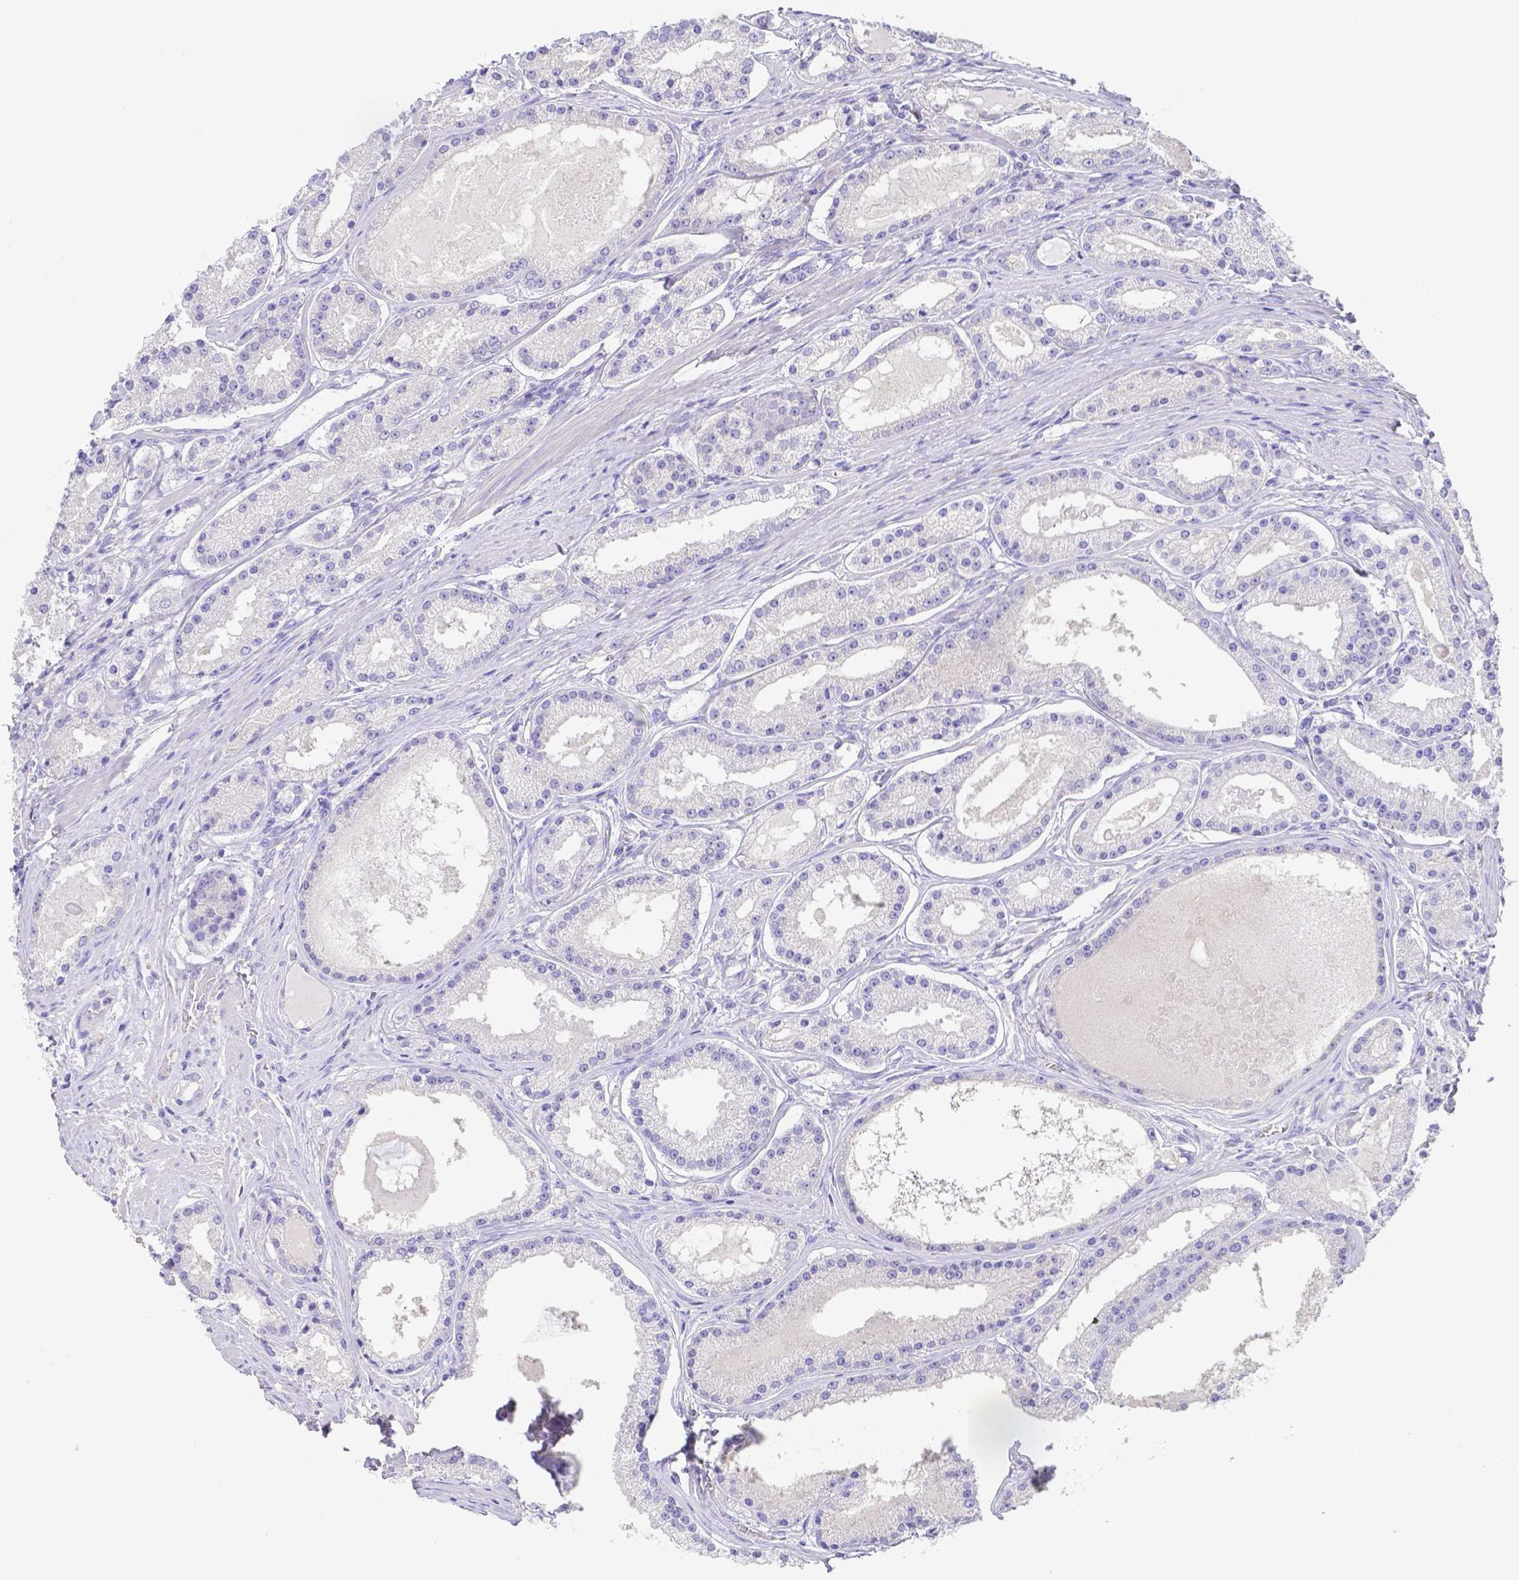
{"staining": {"intensity": "negative", "quantity": "none", "location": "none"}, "tissue": "prostate cancer", "cell_type": "Tumor cells", "image_type": "cancer", "snomed": [{"axis": "morphology", "description": "Adenocarcinoma, Low grade"}, {"axis": "topography", "description": "Prostate"}], "caption": "The photomicrograph demonstrates no significant staining in tumor cells of adenocarcinoma (low-grade) (prostate).", "gene": "ZG16B", "patient": {"sex": "male", "age": 57}}